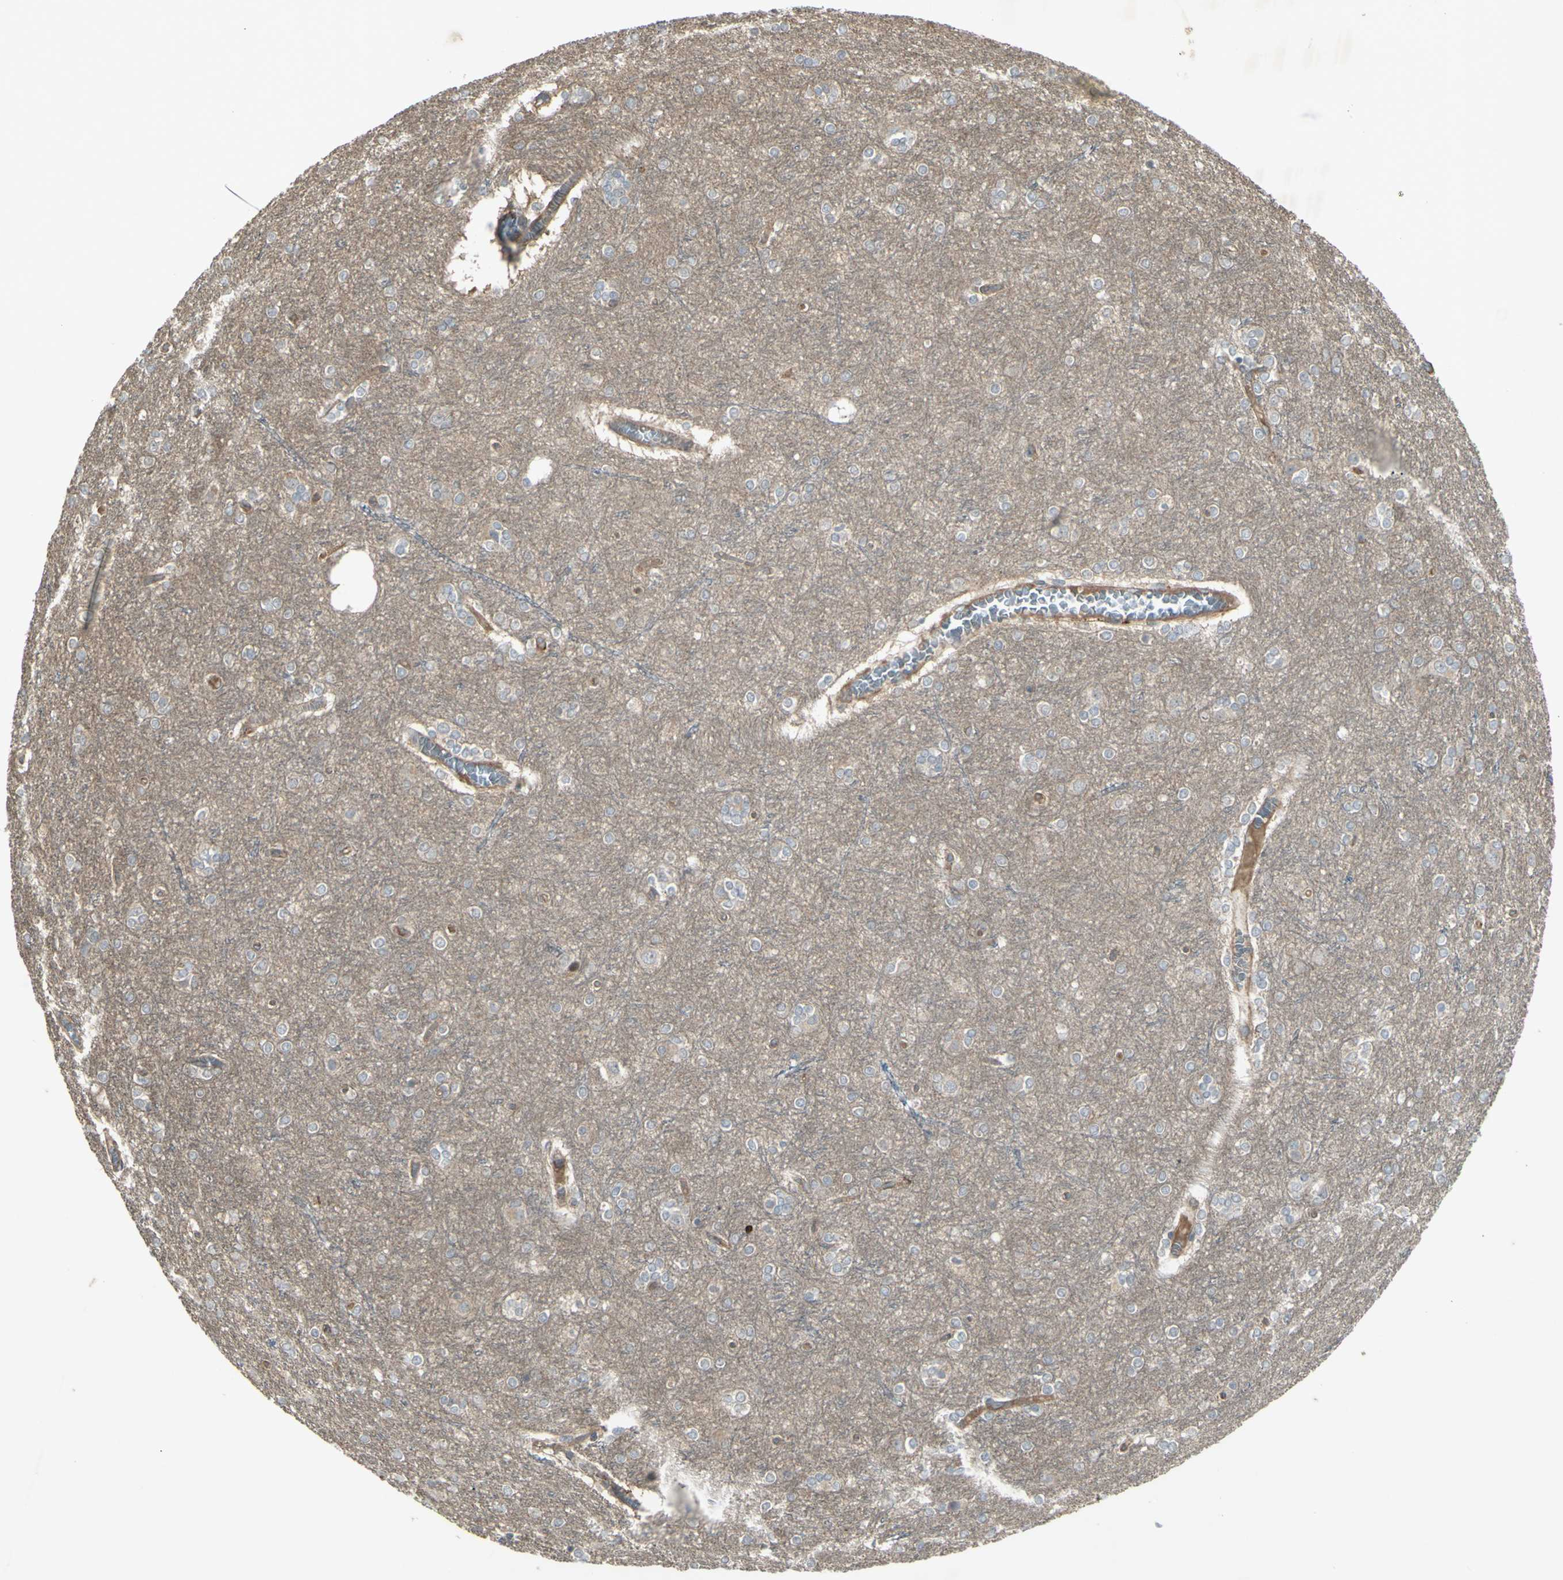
{"staining": {"intensity": "weak", "quantity": "25%-75%", "location": "cytoplasmic/membranous"}, "tissue": "cerebral cortex", "cell_type": "Endothelial cells", "image_type": "normal", "snomed": [{"axis": "morphology", "description": "Normal tissue, NOS"}, {"axis": "topography", "description": "Cerebral cortex"}], "caption": "Cerebral cortex stained with IHC displays weak cytoplasmic/membranous positivity in about 25%-75% of endothelial cells.", "gene": "JAG1", "patient": {"sex": "female", "age": 54}}